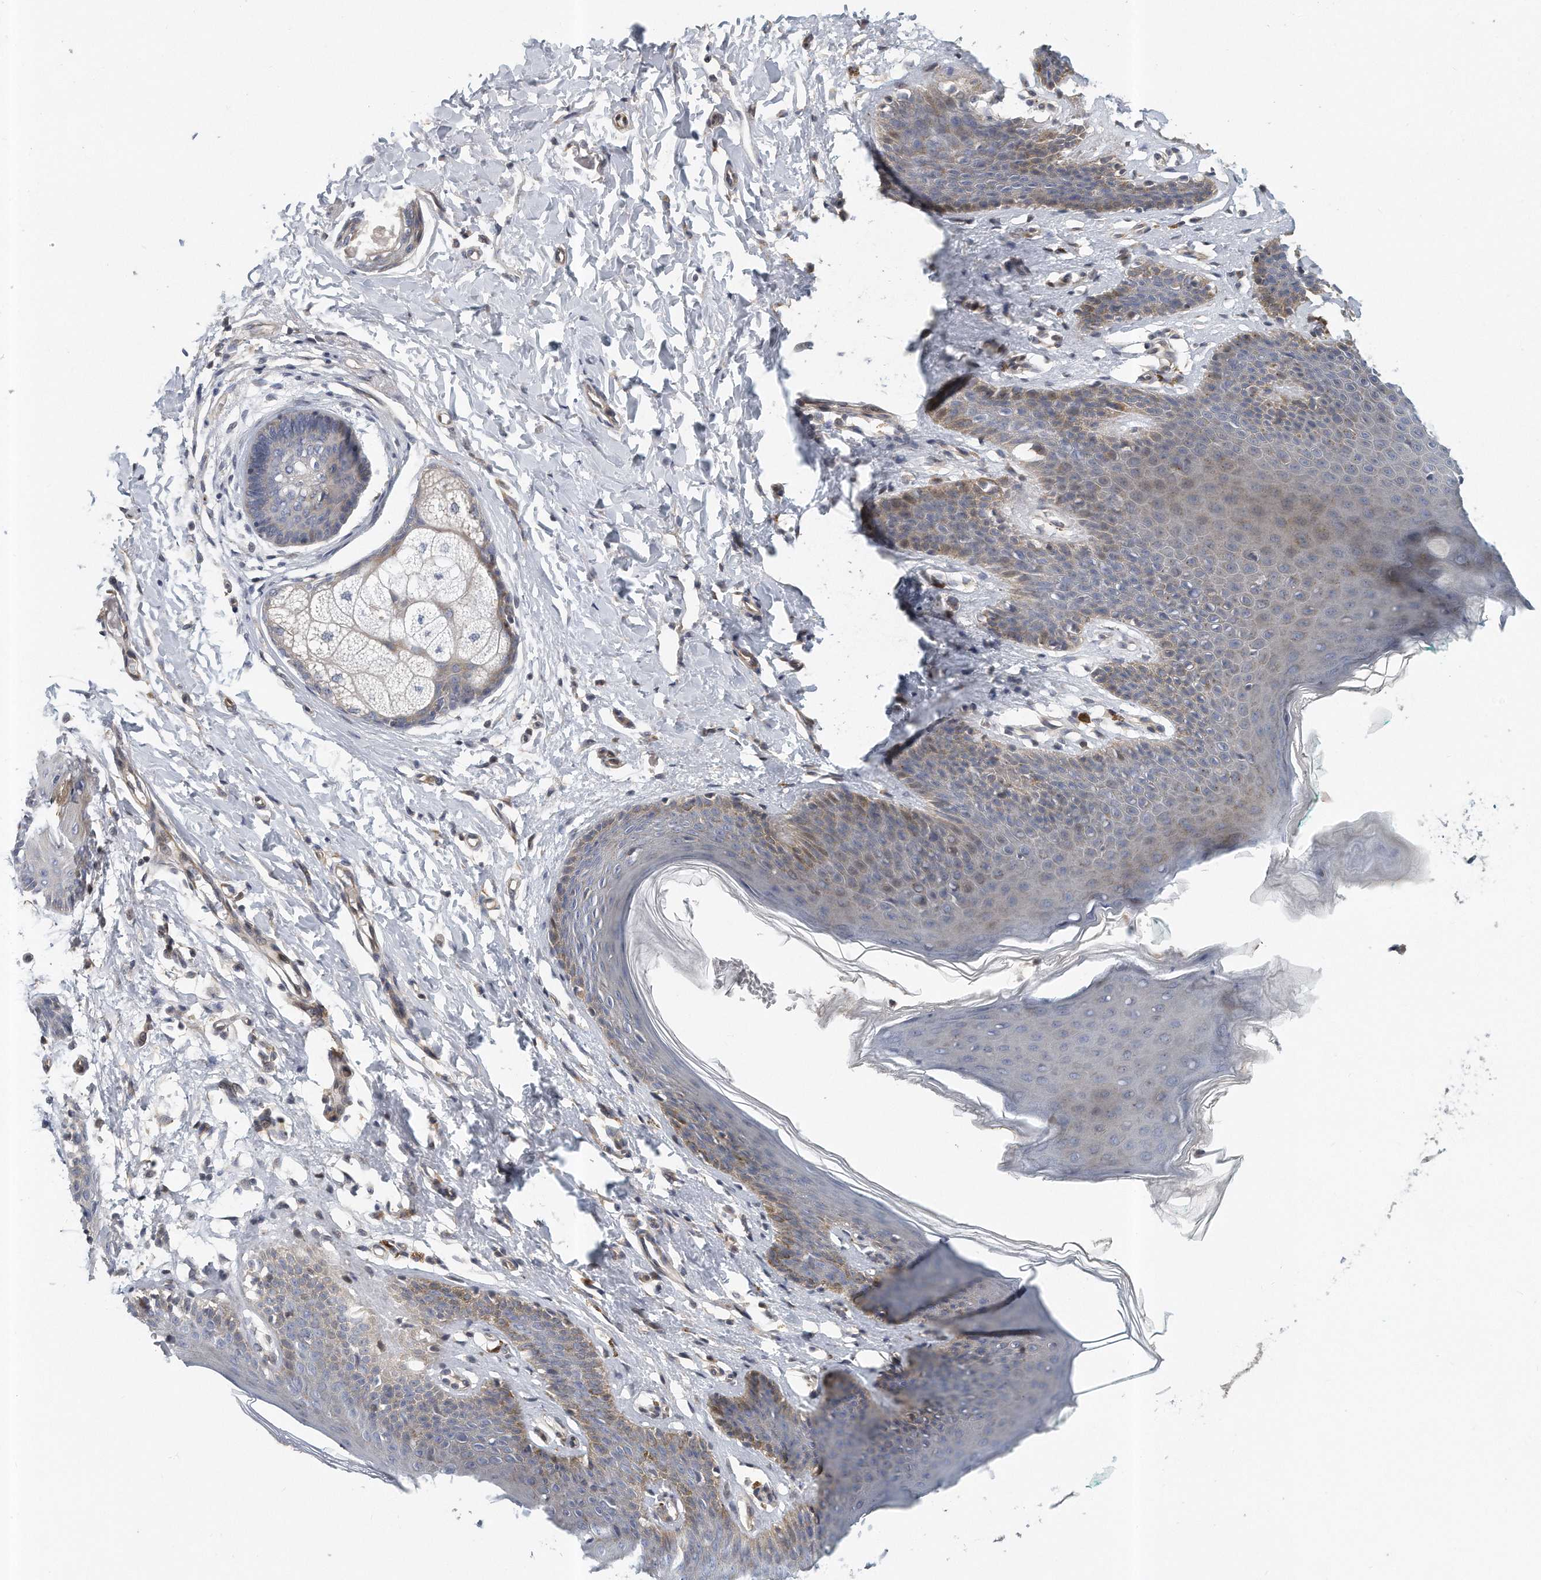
{"staining": {"intensity": "moderate", "quantity": "25%-75%", "location": "cytoplasmic/membranous"}, "tissue": "skin", "cell_type": "Epidermal cells", "image_type": "normal", "snomed": [{"axis": "morphology", "description": "Normal tissue, NOS"}, {"axis": "topography", "description": "Vulva"}], "caption": "A micrograph of skin stained for a protein displays moderate cytoplasmic/membranous brown staining in epidermal cells. (DAB IHC, brown staining for protein, blue staining for nuclei).", "gene": "PCDH8", "patient": {"sex": "female", "age": 66}}